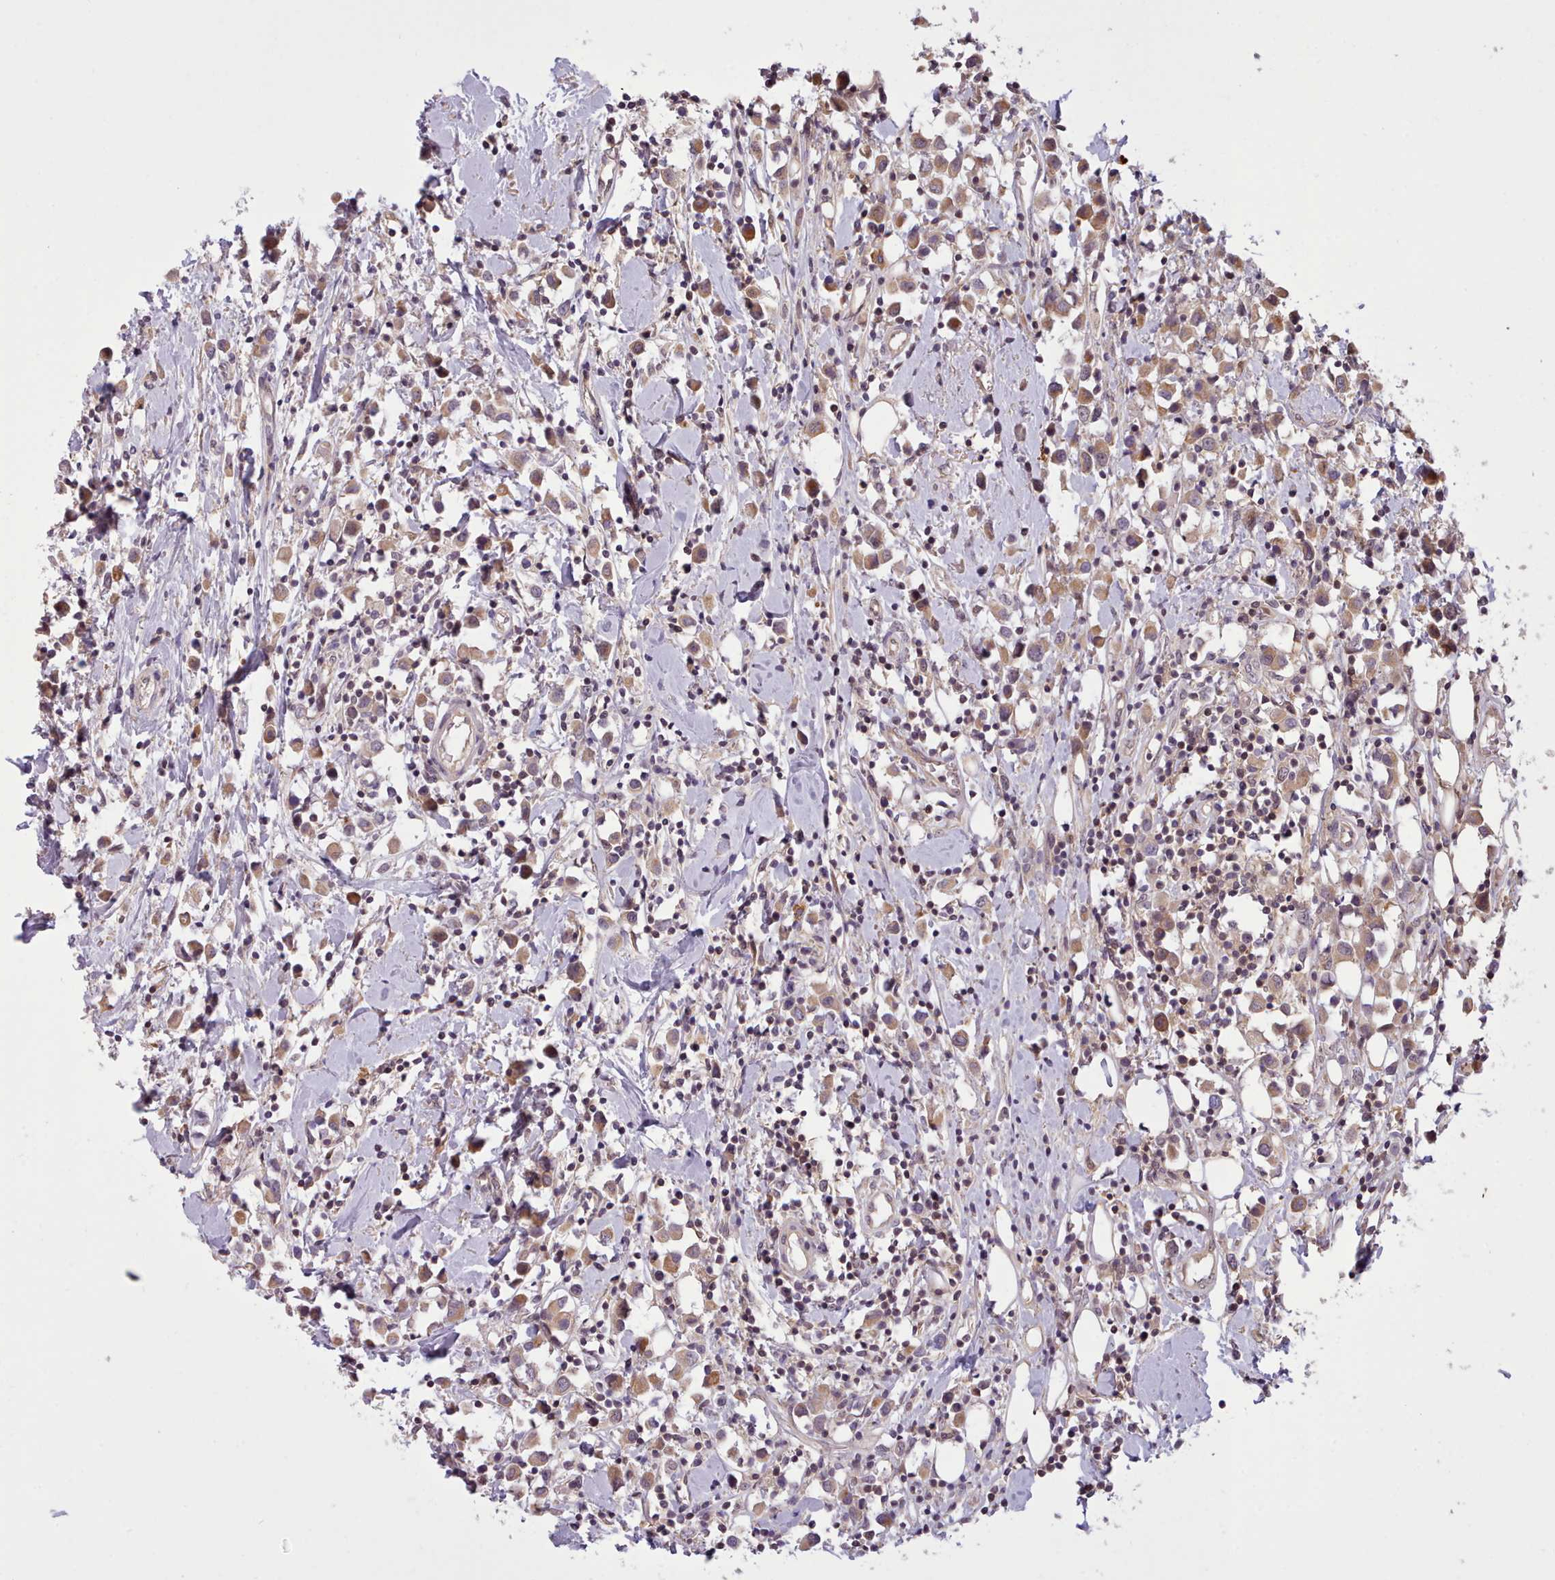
{"staining": {"intensity": "moderate", "quantity": ">75%", "location": "cytoplasmic/membranous"}, "tissue": "breast cancer", "cell_type": "Tumor cells", "image_type": "cancer", "snomed": [{"axis": "morphology", "description": "Duct carcinoma"}, {"axis": "topography", "description": "Breast"}], "caption": "DAB immunohistochemical staining of breast cancer reveals moderate cytoplasmic/membranous protein expression in about >75% of tumor cells.", "gene": "NMRK1", "patient": {"sex": "female", "age": 61}}